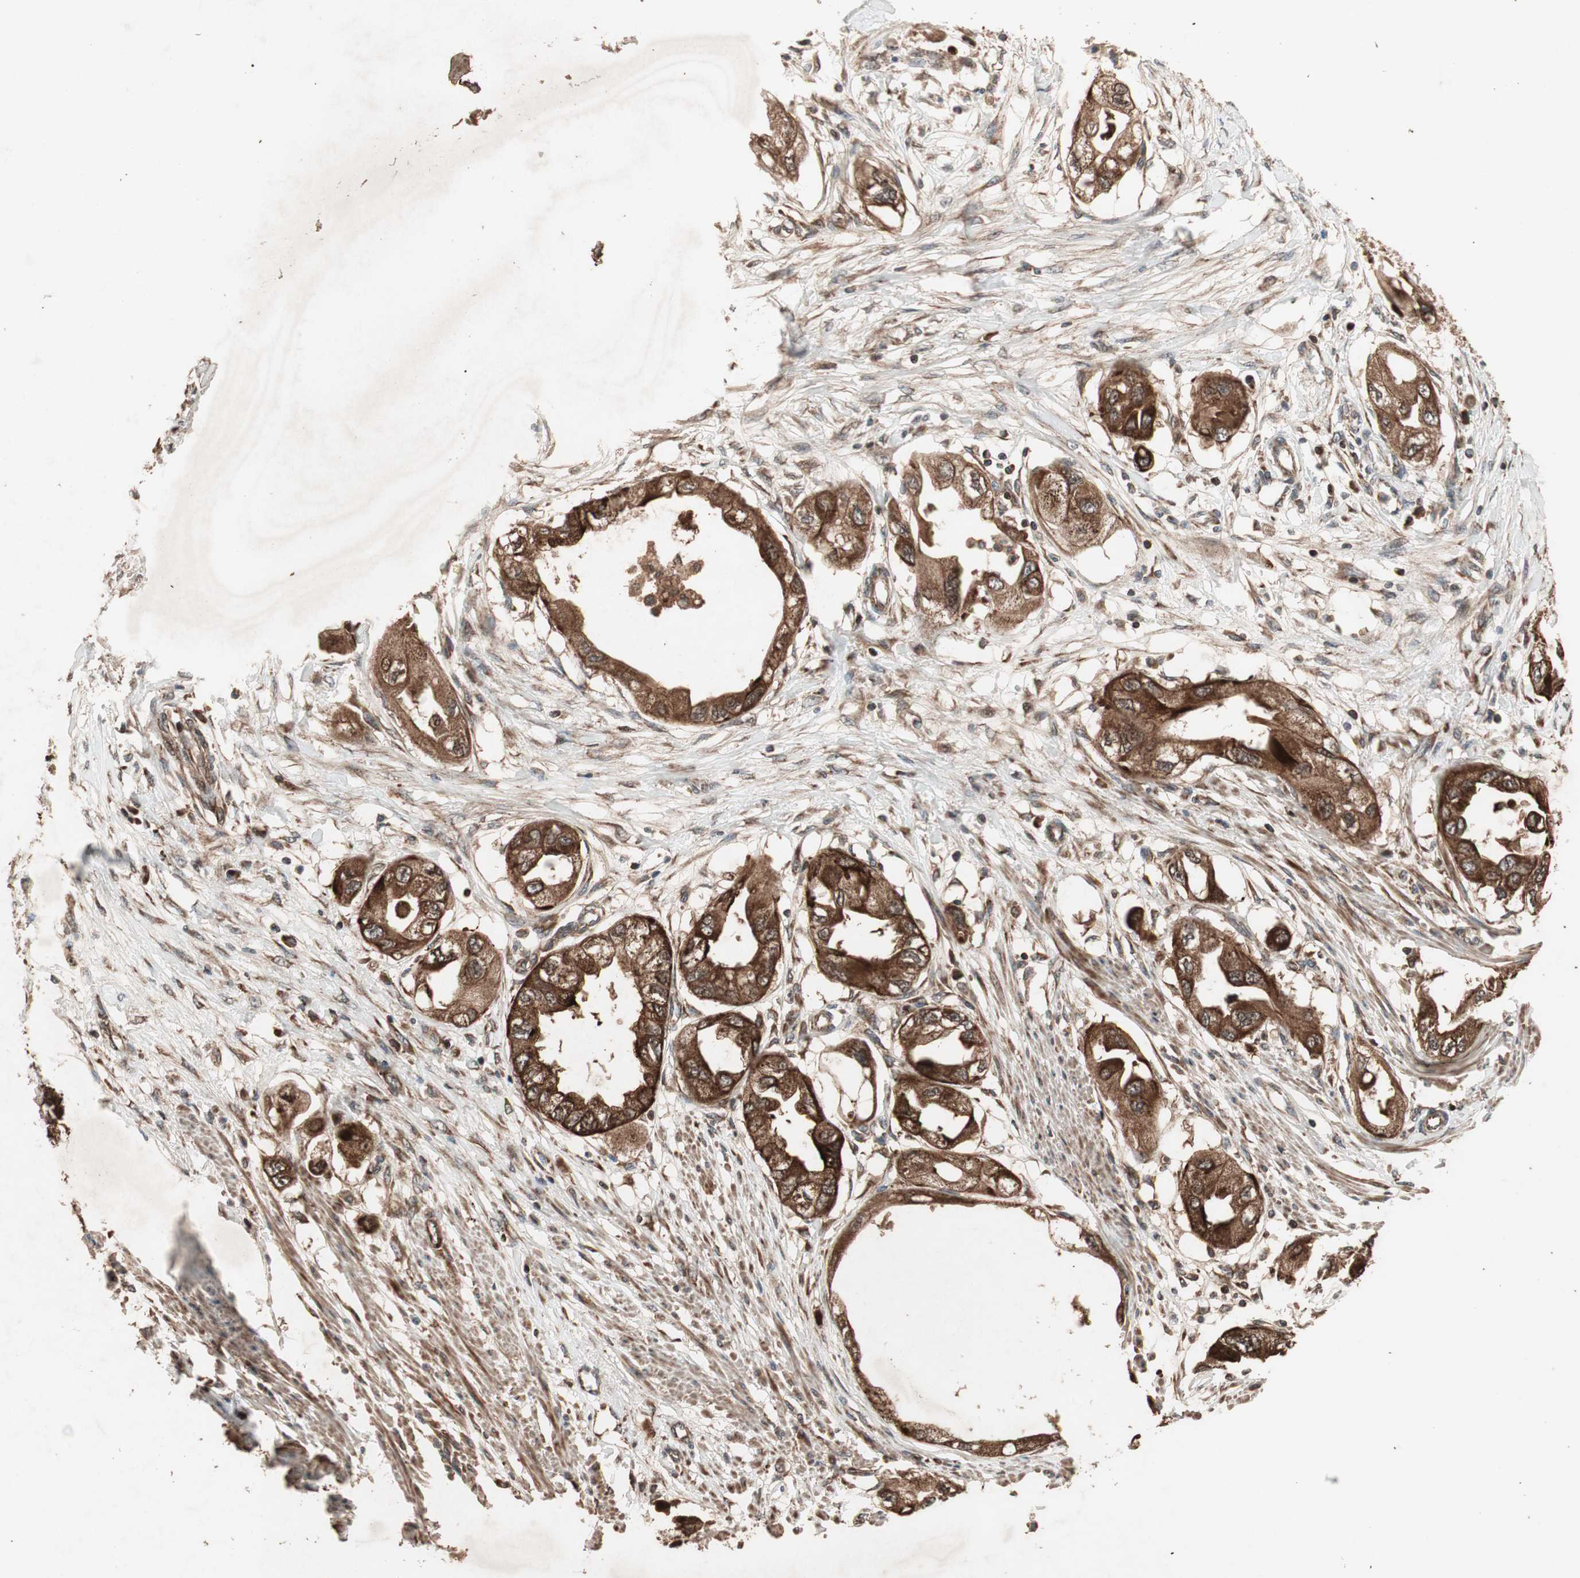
{"staining": {"intensity": "strong", "quantity": ">75%", "location": "cytoplasmic/membranous"}, "tissue": "endometrial cancer", "cell_type": "Tumor cells", "image_type": "cancer", "snomed": [{"axis": "morphology", "description": "Adenocarcinoma, NOS"}, {"axis": "topography", "description": "Endometrium"}], "caption": "There is high levels of strong cytoplasmic/membranous positivity in tumor cells of endometrial cancer (adenocarcinoma), as demonstrated by immunohistochemical staining (brown color).", "gene": "RAB1A", "patient": {"sex": "female", "age": 67}}